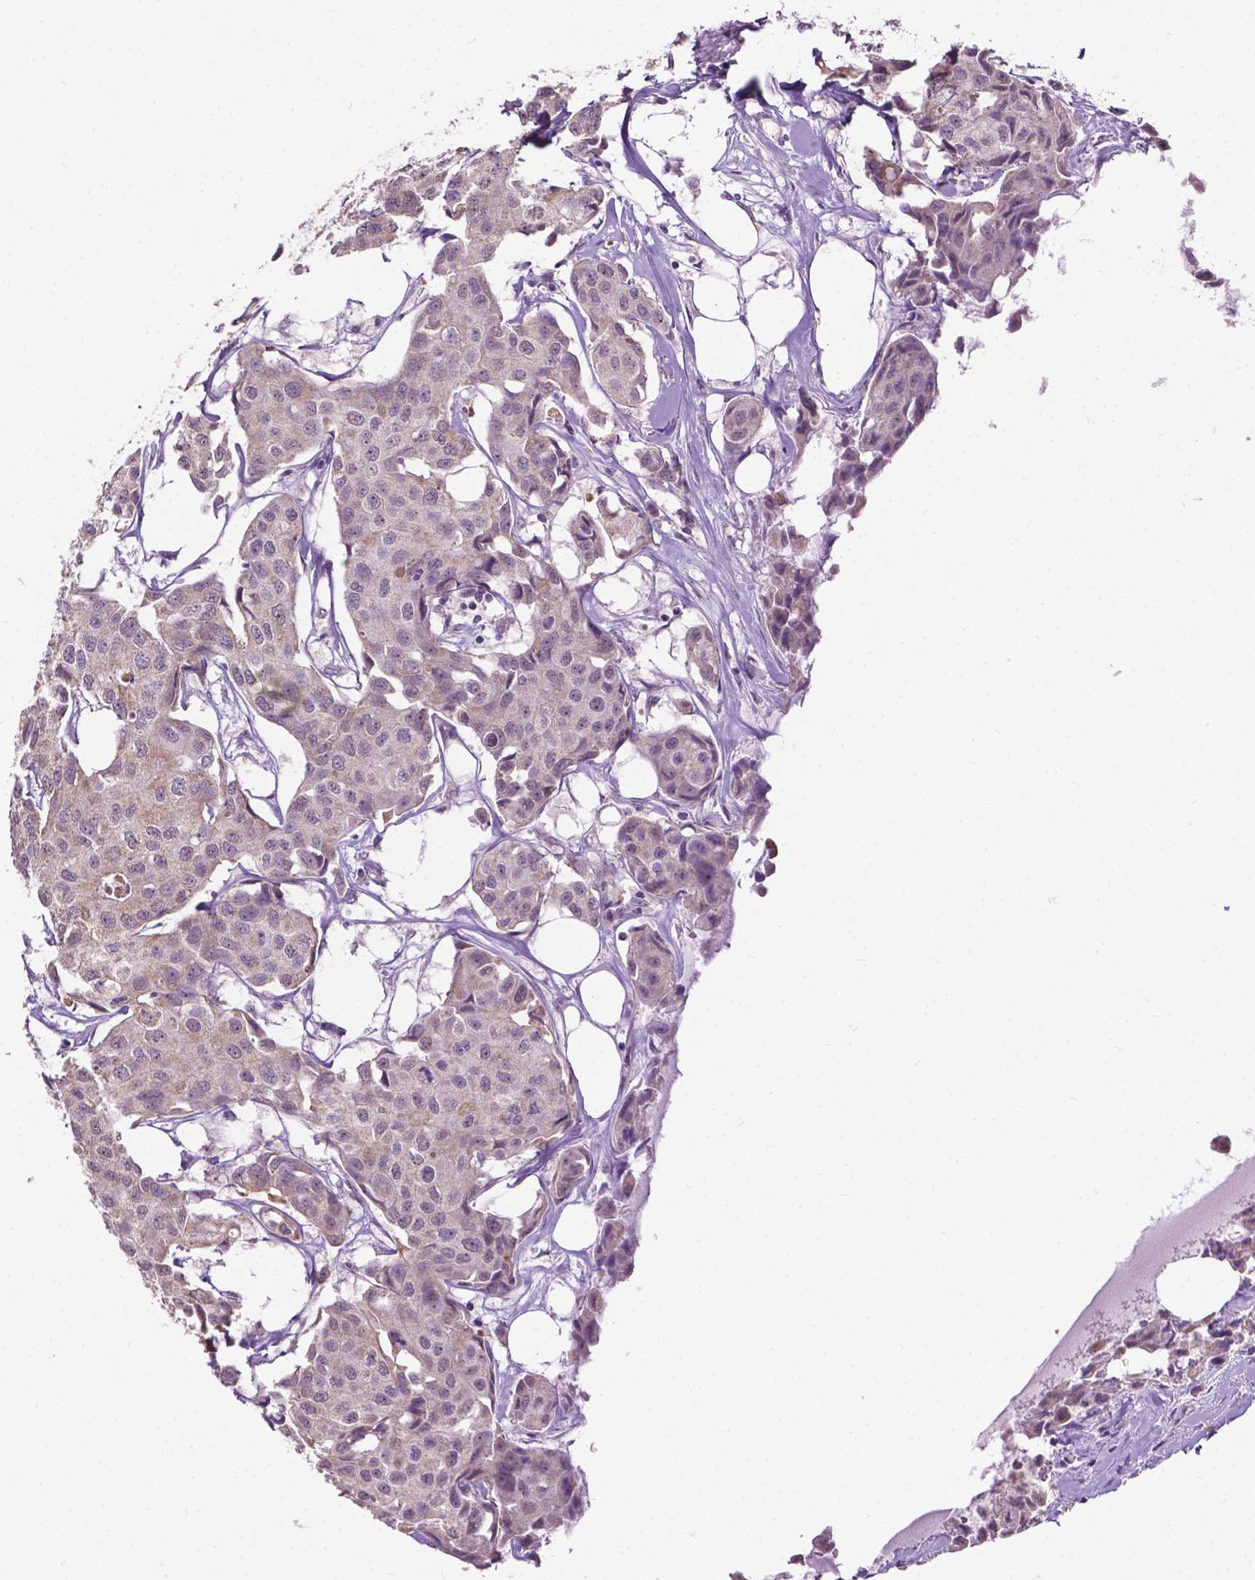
{"staining": {"intensity": "weak", "quantity": "25%-75%", "location": "cytoplasmic/membranous"}, "tissue": "breast cancer", "cell_type": "Tumor cells", "image_type": "cancer", "snomed": [{"axis": "morphology", "description": "Duct carcinoma"}, {"axis": "topography", "description": "Breast"}, {"axis": "topography", "description": "Lymph node"}], "caption": "Breast infiltrating ductal carcinoma tissue reveals weak cytoplasmic/membranous positivity in about 25%-75% of tumor cells", "gene": "TTC9B", "patient": {"sex": "female", "age": 80}}